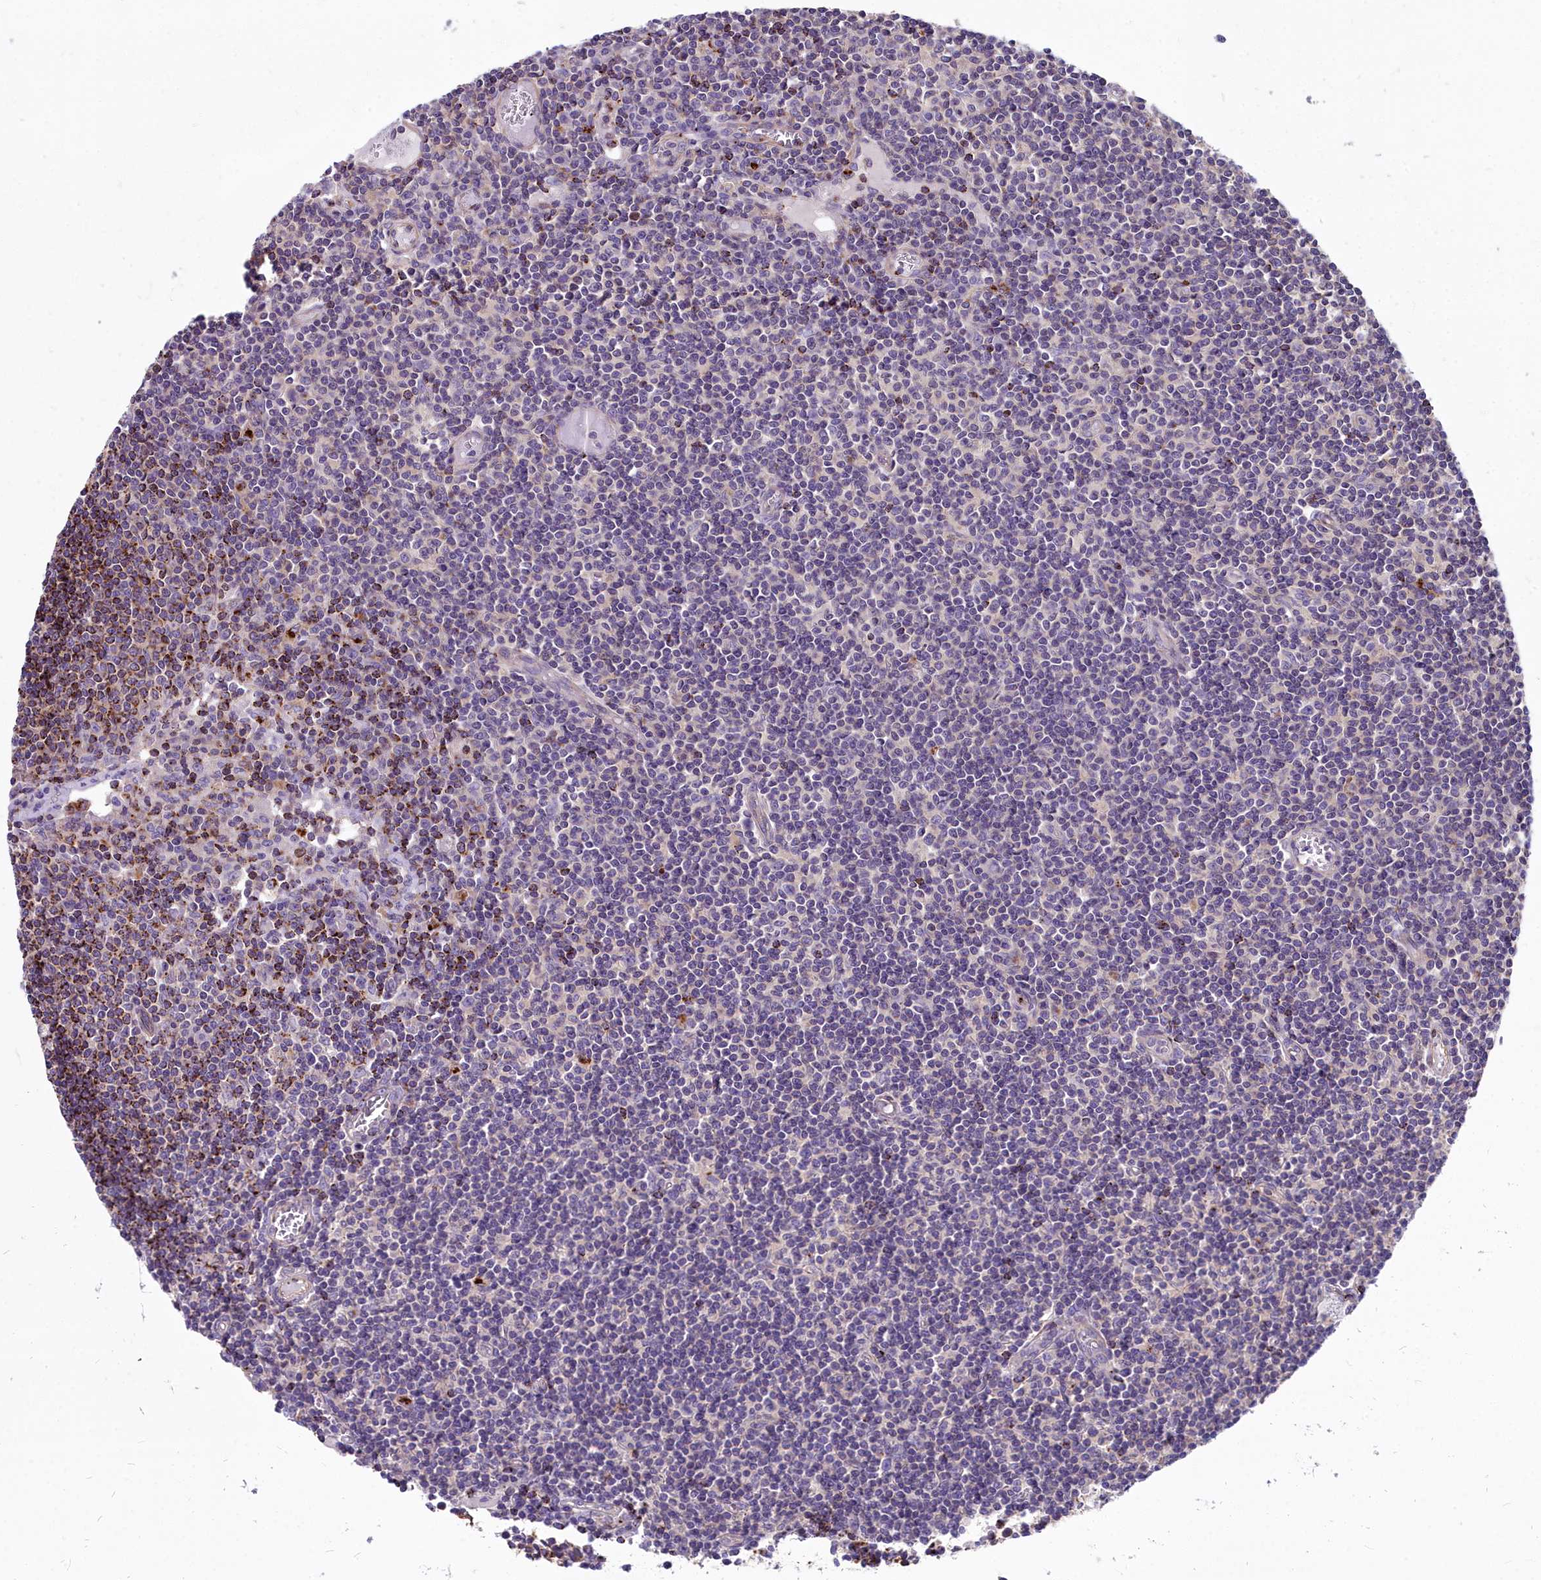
{"staining": {"intensity": "moderate", "quantity": "<25%", "location": "cytoplasmic/membranous"}, "tissue": "lymph node", "cell_type": "Germinal center cells", "image_type": "normal", "snomed": [{"axis": "morphology", "description": "Normal tissue, NOS"}, {"axis": "topography", "description": "Lymph node"}], "caption": "Protein analysis of unremarkable lymph node reveals moderate cytoplasmic/membranous staining in approximately <25% of germinal center cells.", "gene": "HLA", "patient": {"sex": "female", "age": 55}}